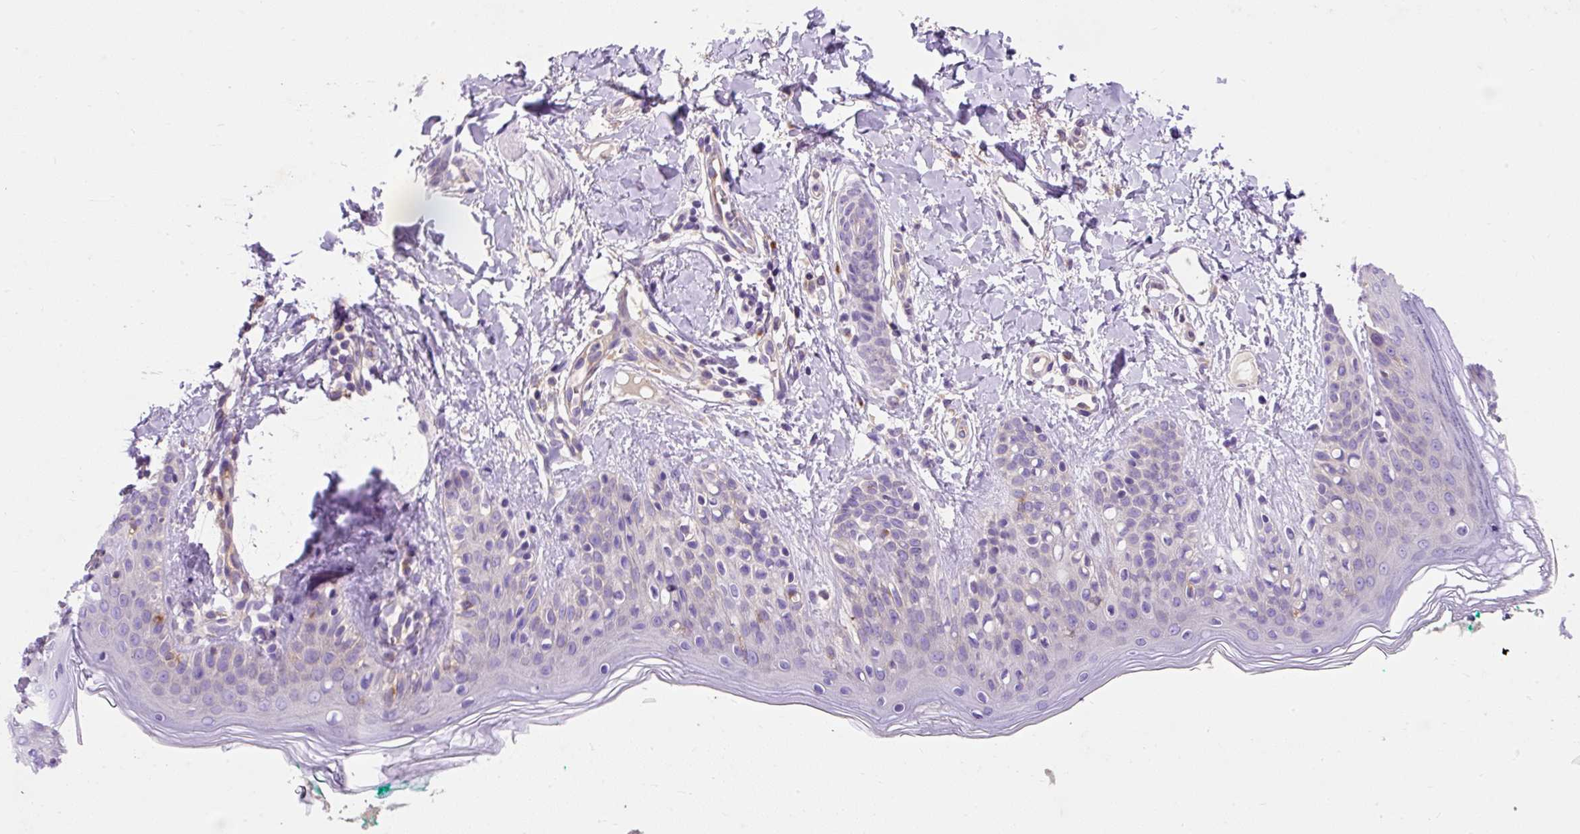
{"staining": {"intensity": "moderate", "quantity": "<25%", "location": "cytoplasmic/membranous"}, "tissue": "skin", "cell_type": "Fibroblasts", "image_type": "normal", "snomed": [{"axis": "morphology", "description": "Normal tissue, NOS"}, {"axis": "topography", "description": "Skin"}], "caption": "DAB (3,3'-diaminobenzidine) immunohistochemical staining of unremarkable human skin reveals moderate cytoplasmic/membranous protein staining in approximately <25% of fibroblasts. (DAB IHC, brown staining for protein, blue staining for nuclei).", "gene": "OR4K15", "patient": {"sex": "male", "age": 16}}